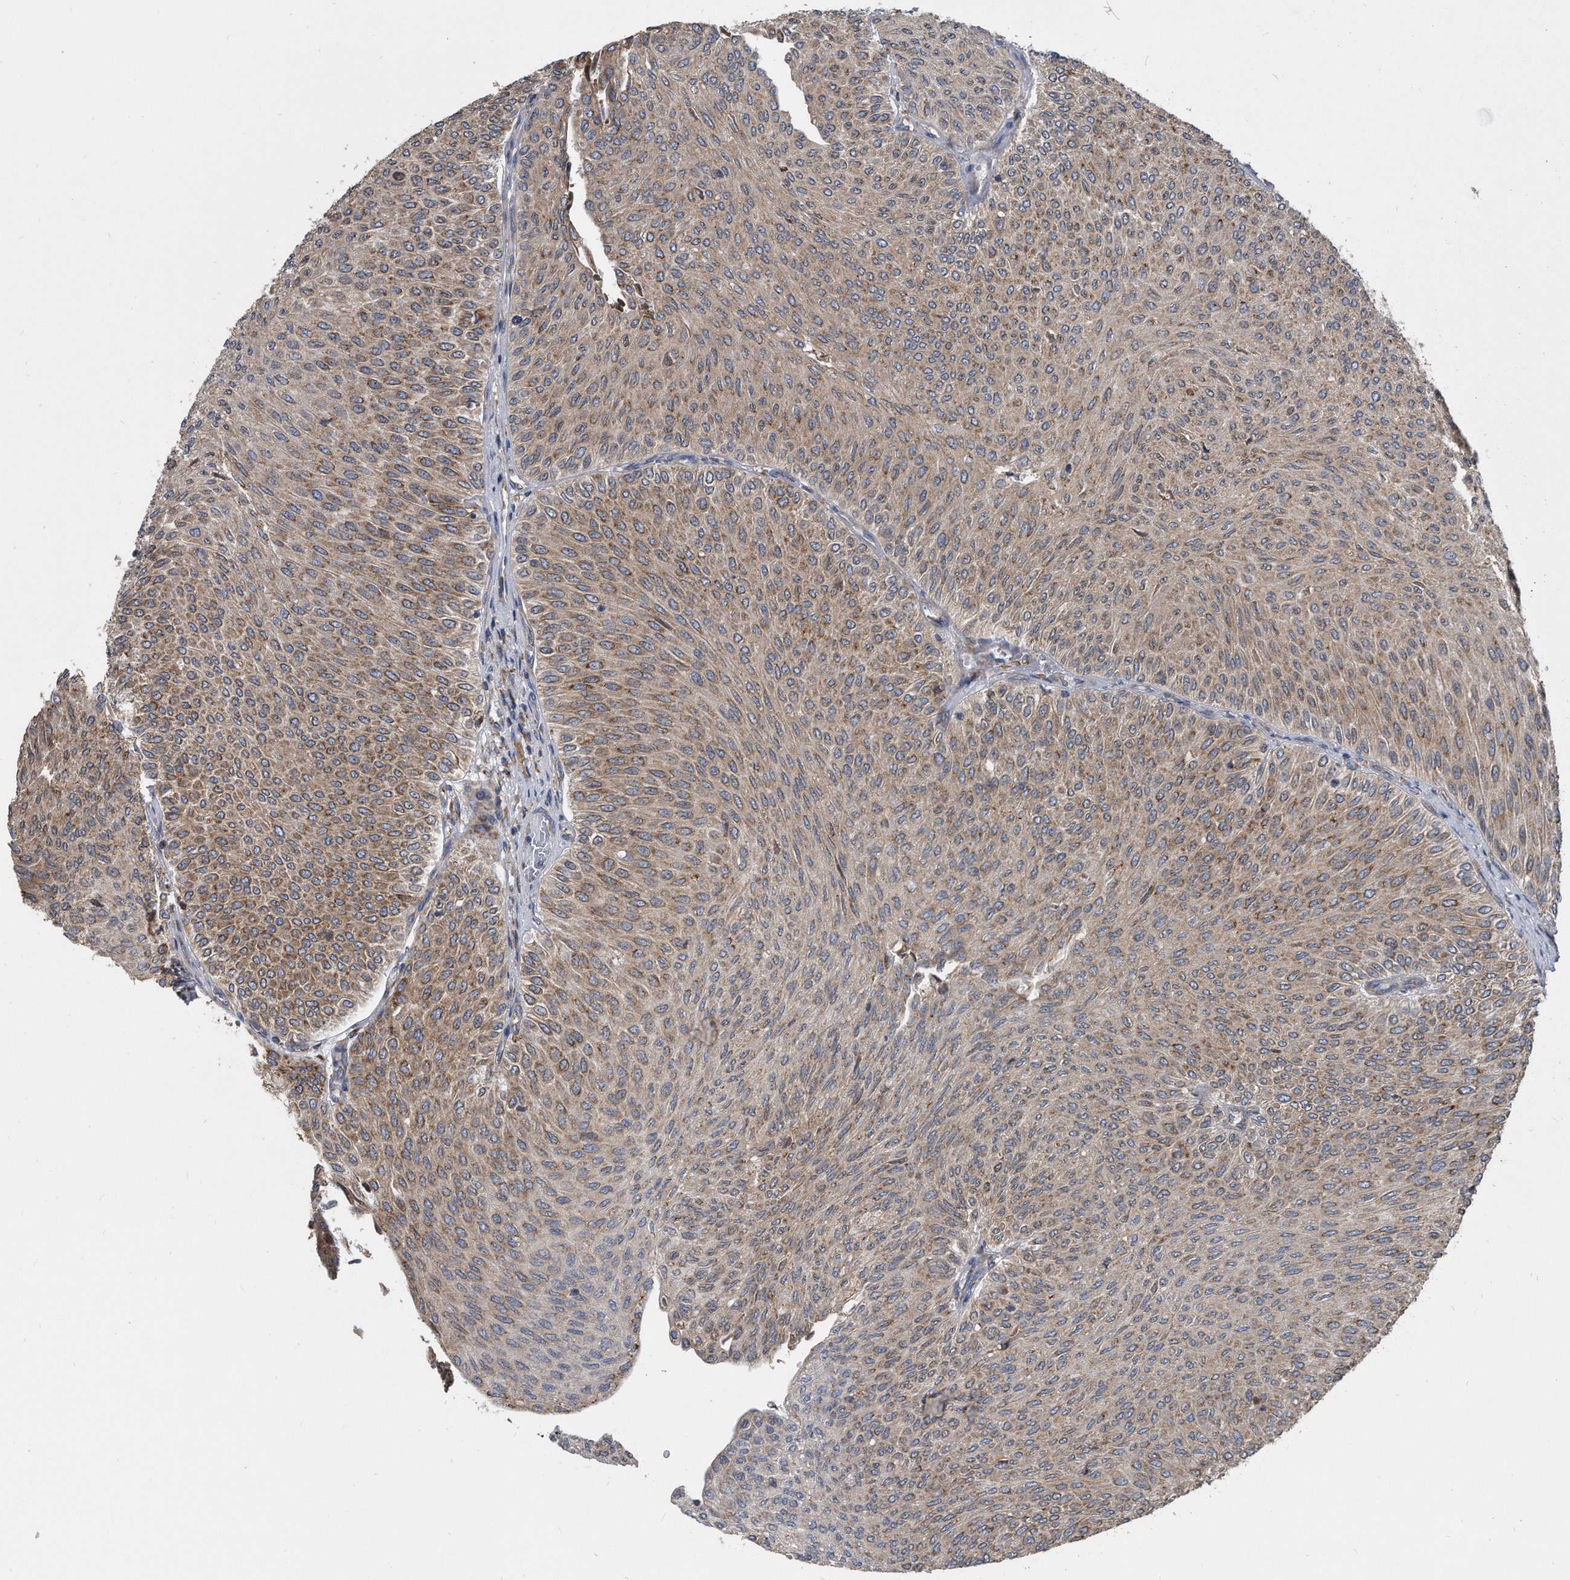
{"staining": {"intensity": "moderate", "quantity": ">75%", "location": "cytoplasmic/membranous"}, "tissue": "urothelial cancer", "cell_type": "Tumor cells", "image_type": "cancer", "snomed": [{"axis": "morphology", "description": "Urothelial carcinoma, Low grade"}, {"axis": "topography", "description": "Urinary bladder"}], "caption": "The immunohistochemical stain shows moderate cytoplasmic/membranous staining in tumor cells of low-grade urothelial carcinoma tissue.", "gene": "CCDC47", "patient": {"sex": "male", "age": 78}}